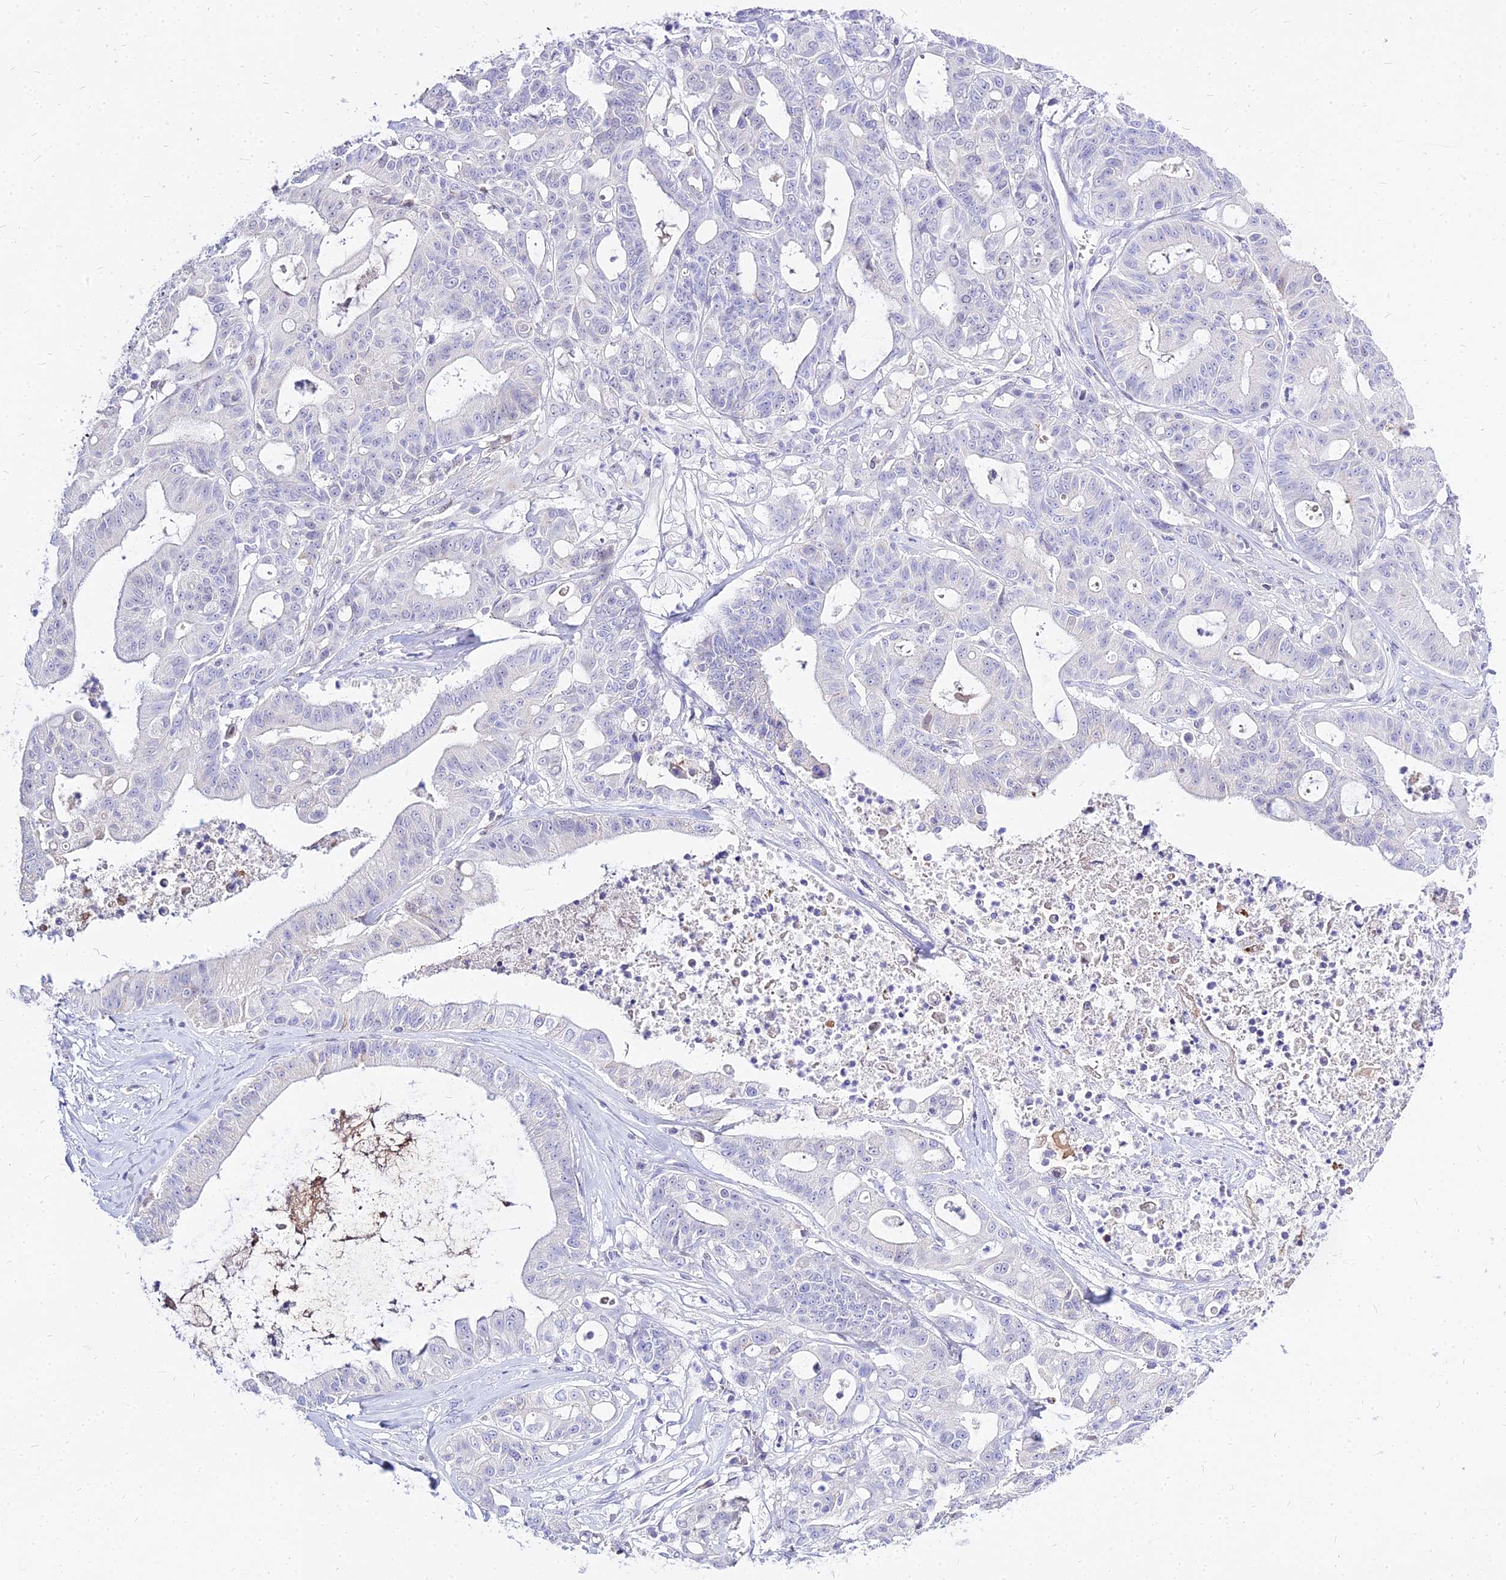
{"staining": {"intensity": "negative", "quantity": "none", "location": "none"}, "tissue": "ovarian cancer", "cell_type": "Tumor cells", "image_type": "cancer", "snomed": [{"axis": "morphology", "description": "Cystadenocarcinoma, mucinous, NOS"}, {"axis": "topography", "description": "Ovary"}], "caption": "An image of human ovarian cancer (mucinous cystadenocarcinoma) is negative for staining in tumor cells. The staining is performed using DAB brown chromogen with nuclei counter-stained in using hematoxylin.", "gene": "CARD18", "patient": {"sex": "female", "age": 70}}